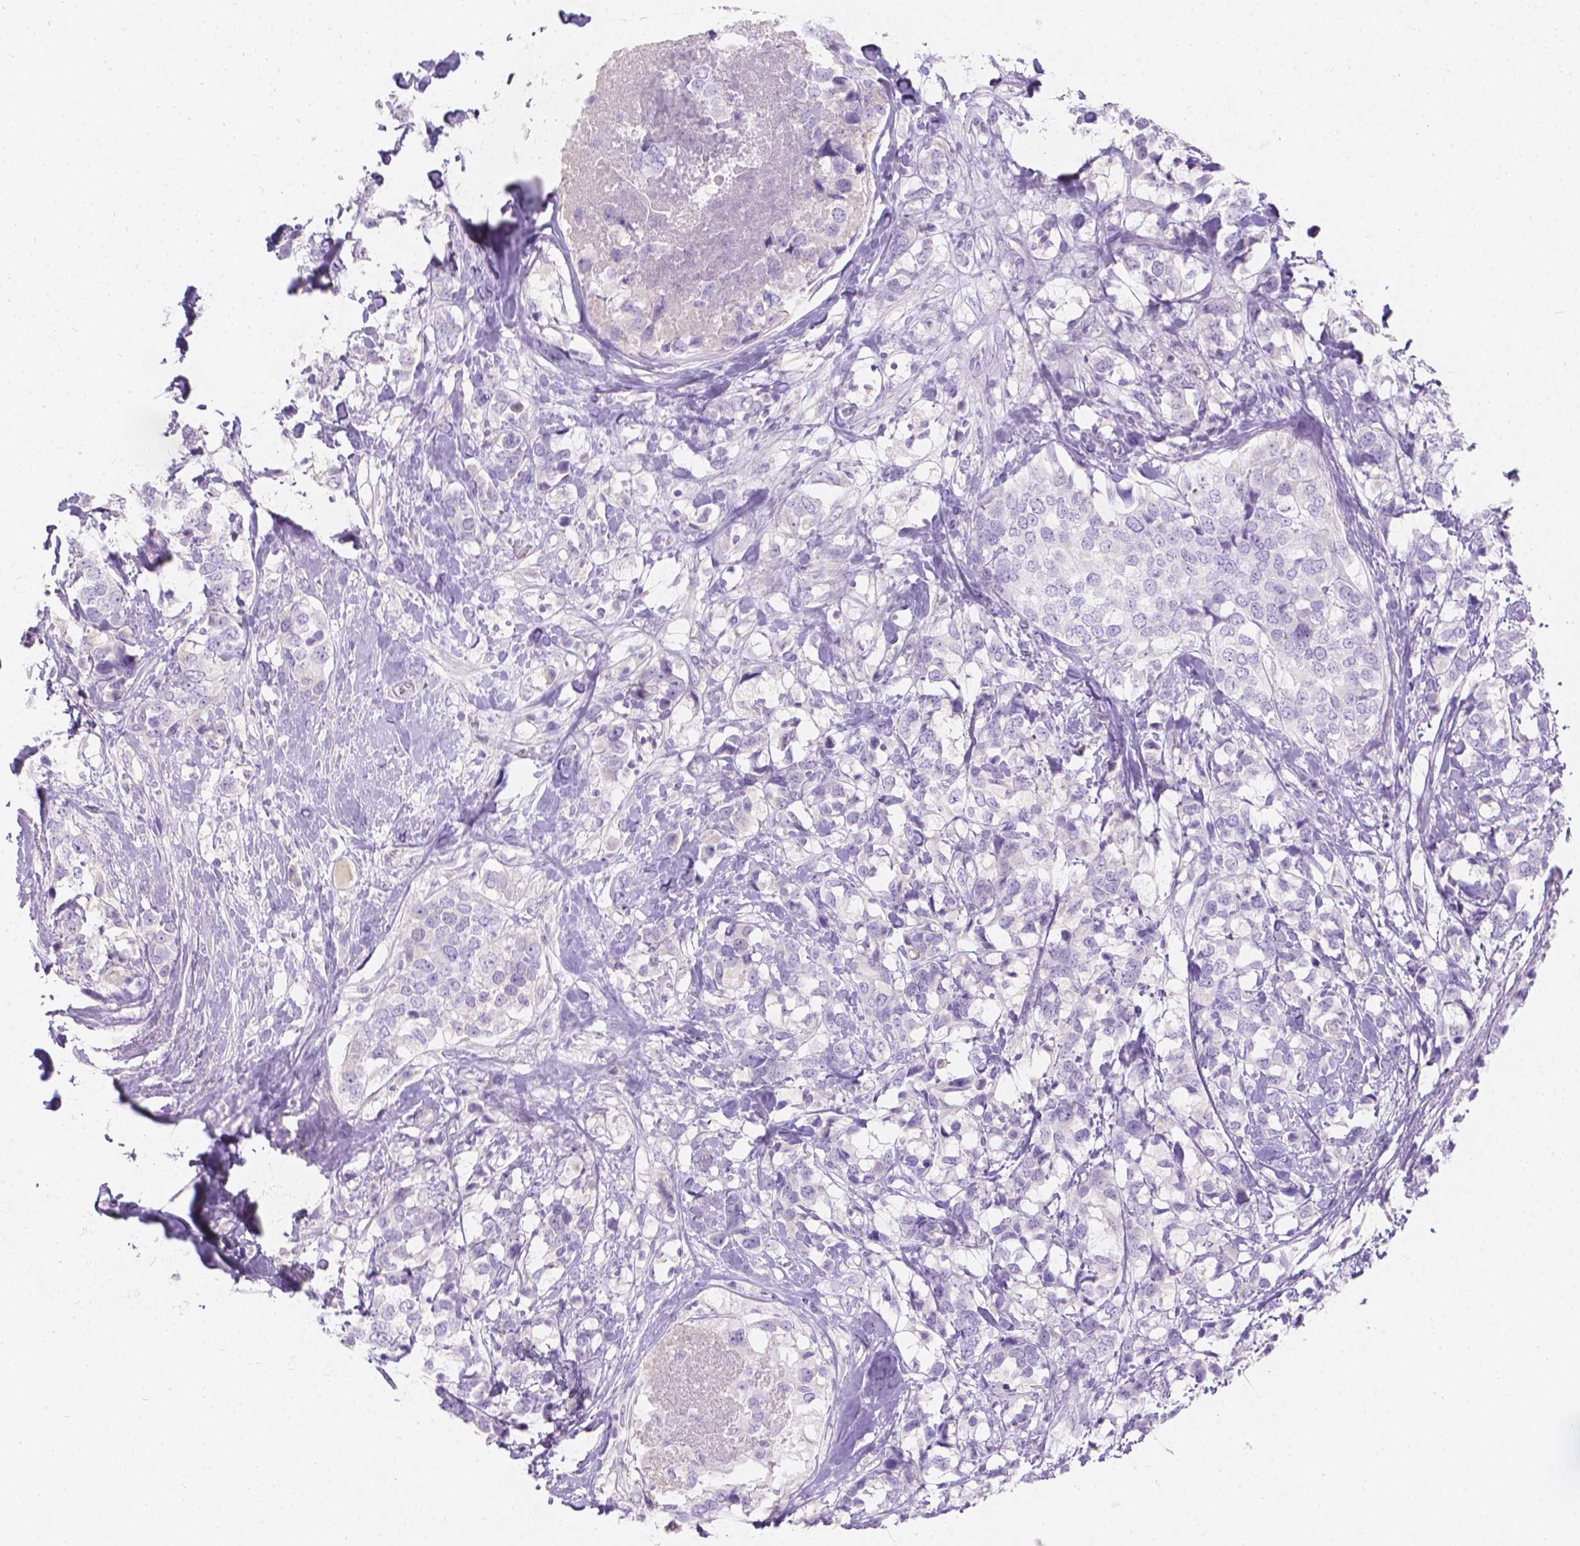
{"staining": {"intensity": "negative", "quantity": "none", "location": "none"}, "tissue": "breast cancer", "cell_type": "Tumor cells", "image_type": "cancer", "snomed": [{"axis": "morphology", "description": "Lobular carcinoma"}, {"axis": "topography", "description": "Breast"}], "caption": "Image shows no protein staining in tumor cells of breast lobular carcinoma tissue.", "gene": "GAL3ST2", "patient": {"sex": "female", "age": 59}}